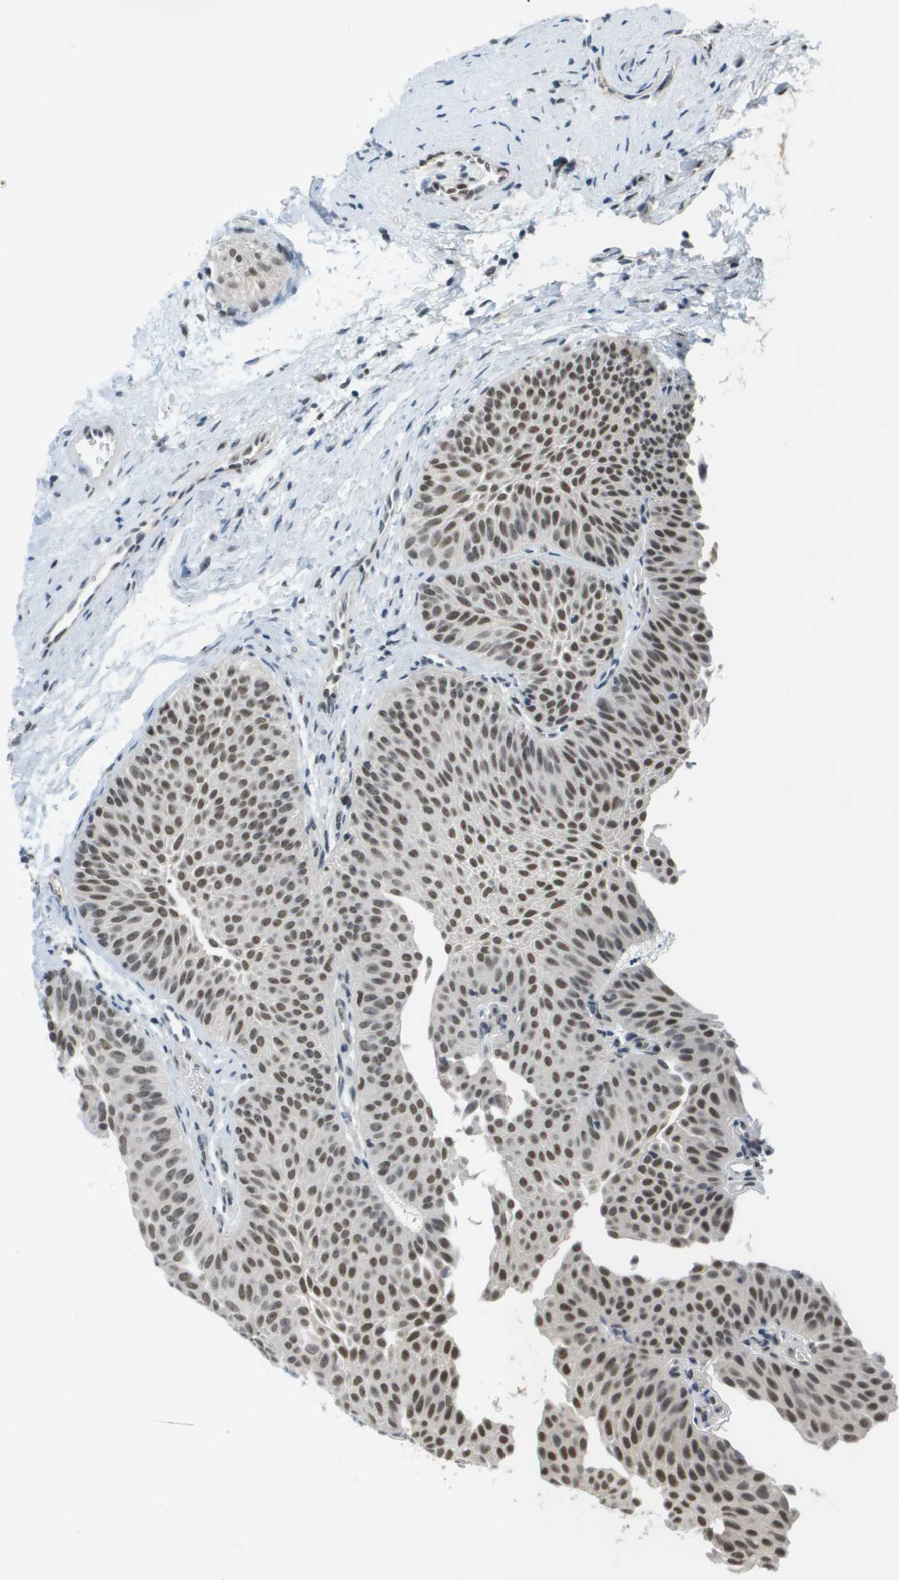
{"staining": {"intensity": "moderate", "quantity": ">75%", "location": "nuclear"}, "tissue": "urothelial cancer", "cell_type": "Tumor cells", "image_type": "cancer", "snomed": [{"axis": "morphology", "description": "Urothelial carcinoma, Low grade"}, {"axis": "topography", "description": "Urinary bladder"}], "caption": "About >75% of tumor cells in human urothelial cancer demonstrate moderate nuclear protein staining as visualized by brown immunohistochemical staining.", "gene": "CBX5", "patient": {"sex": "female", "age": 60}}